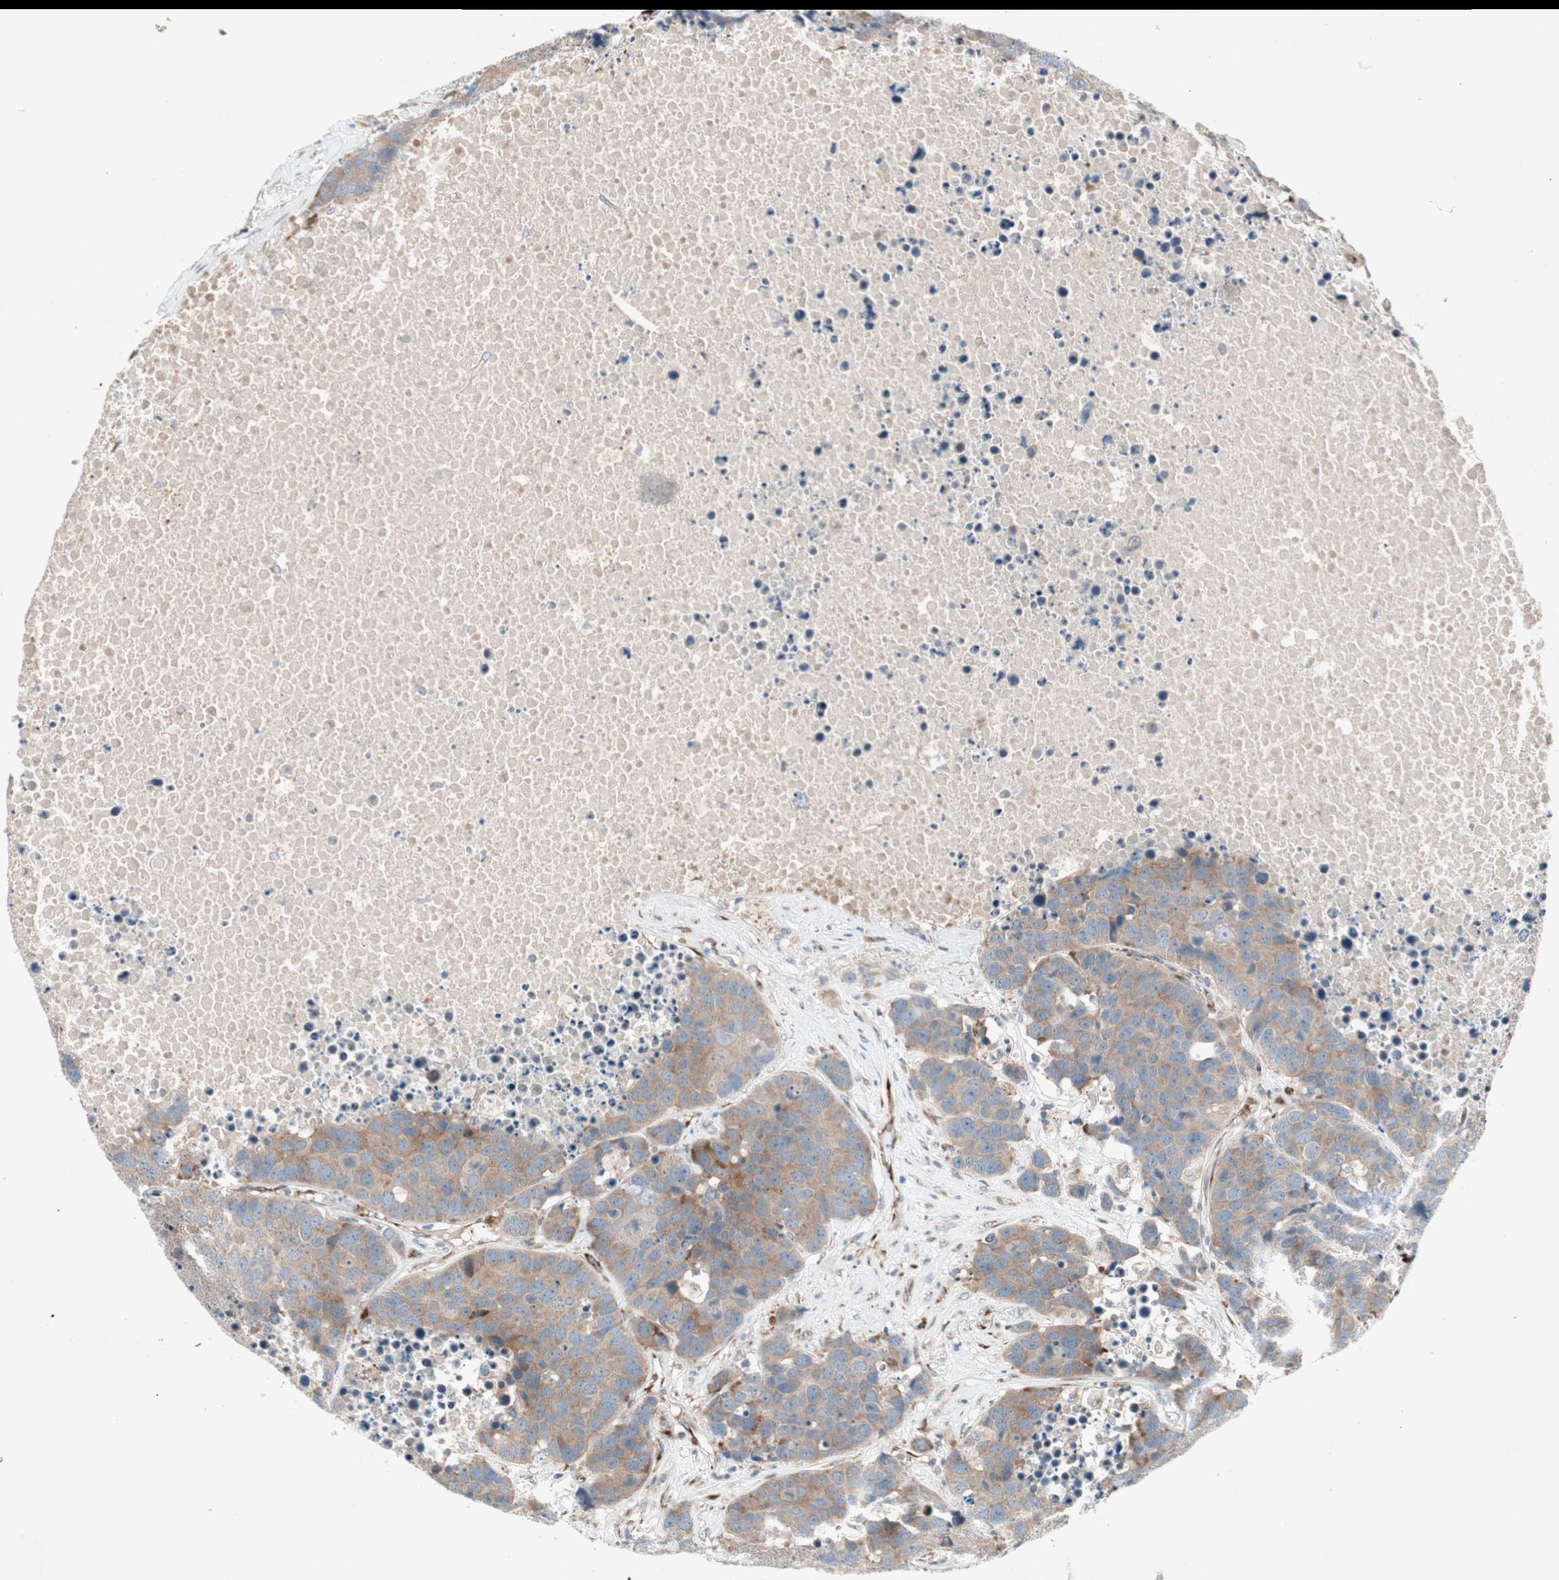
{"staining": {"intensity": "moderate", "quantity": ">75%", "location": "cytoplasmic/membranous"}, "tissue": "carcinoid", "cell_type": "Tumor cells", "image_type": "cancer", "snomed": [{"axis": "morphology", "description": "Carcinoid, malignant, NOS"}, {"axis": "topography", "description": "Lung"}], "caption": "Immunohistochemistry micrograph of human carcinoid stained for a protein (brown), which shows medium levels of moderate cytoplasmic/membranous staining in about >75% of tumor cells.", "gene": "APOO", "patient": {"sex": "male", "age": 60}}